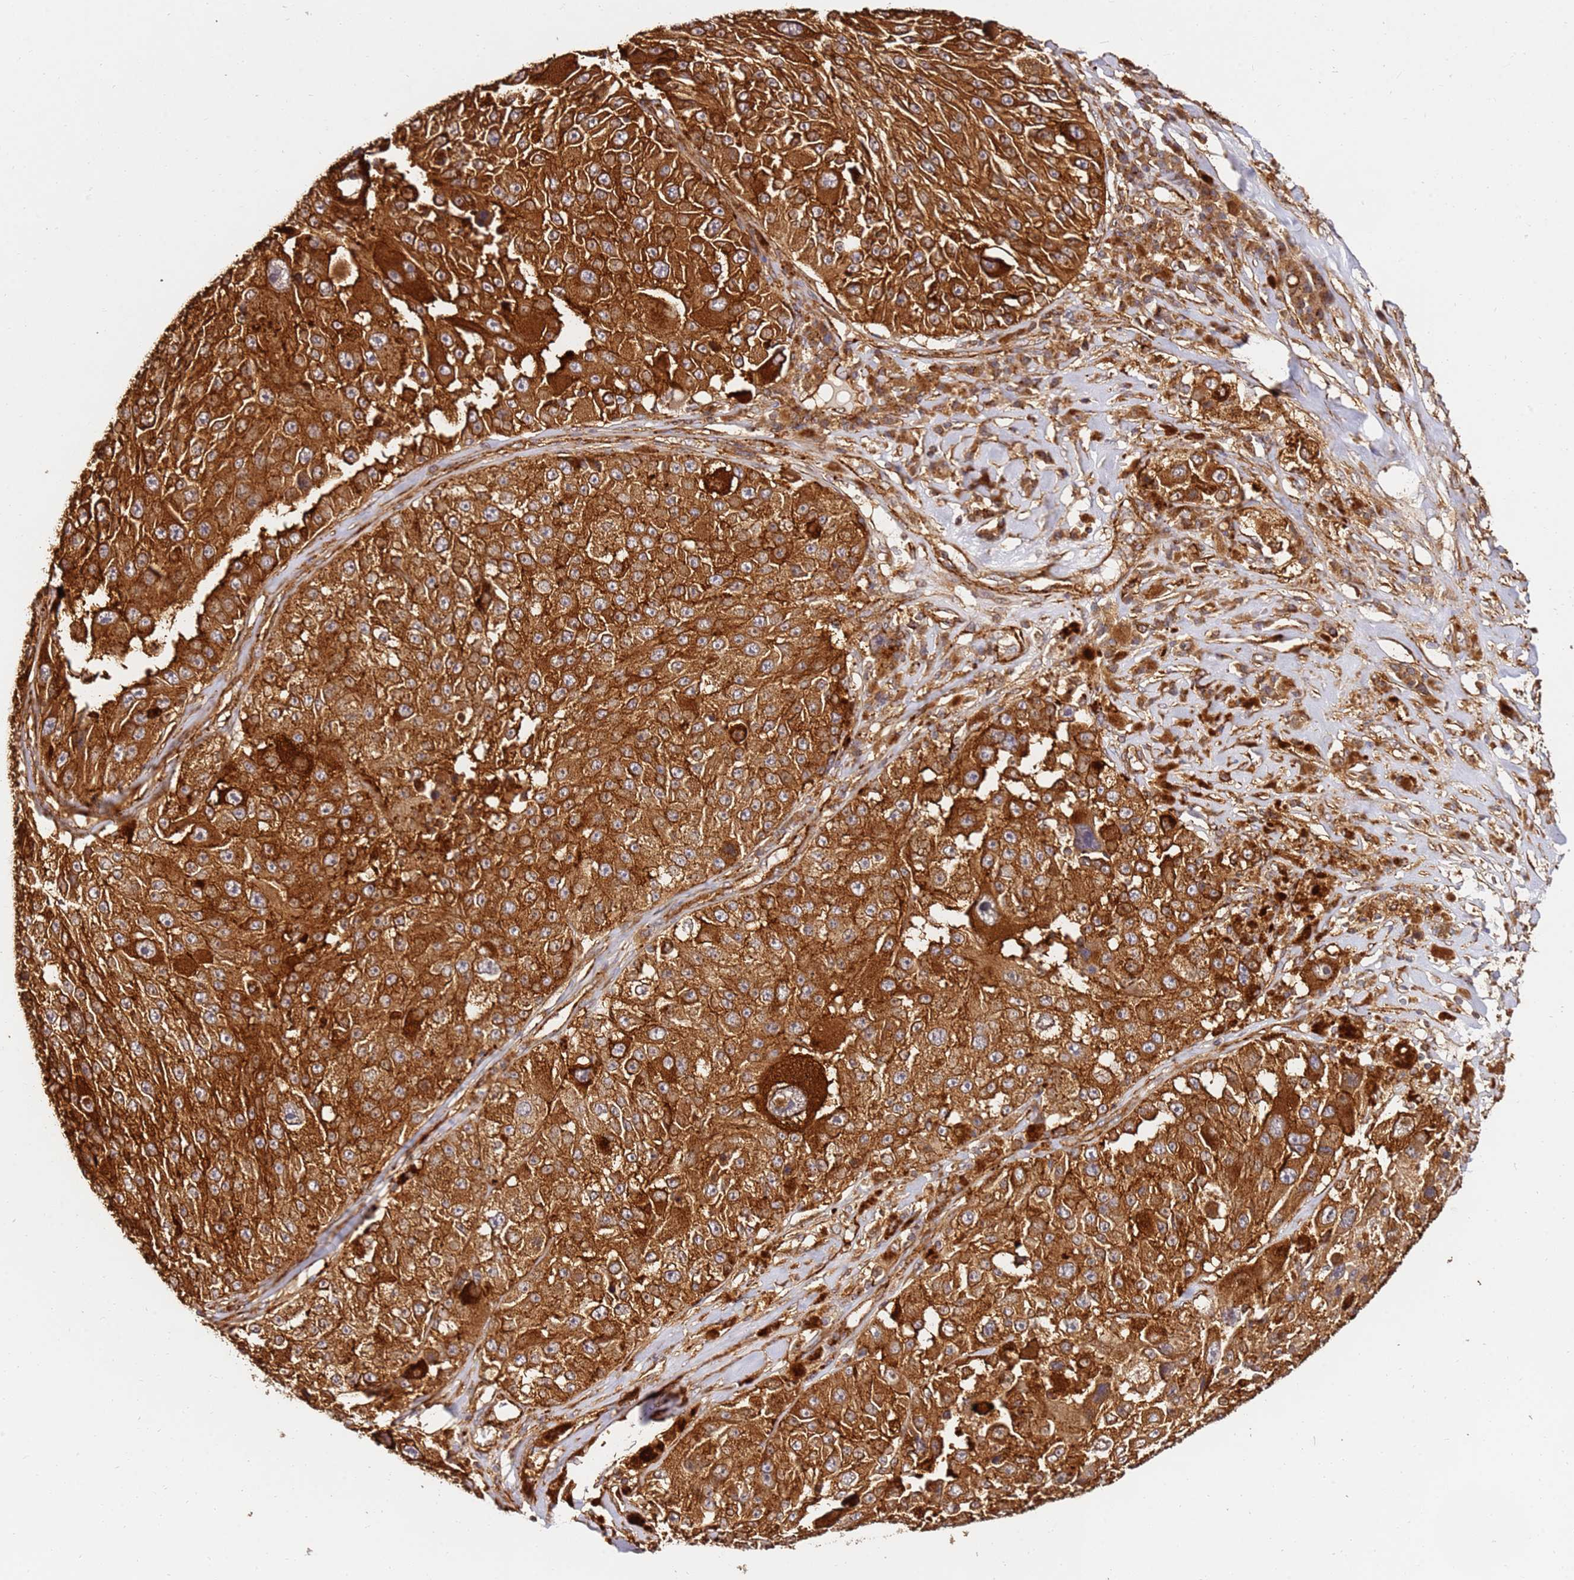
{"staining": {"intensity": "strong", "quantity": ">75%", "location": "cytoplasmic/membranous"}, "tissue": "melanoma", "cell_type": "Tumor cells", "image_type": "cancer", "snomed": [{"axis": "morphology", "description": "Malignant melanoma, Metastatic site"}, {"axis": "topography", "description": "Lymph node"}], "caption": "Strong cytoplasmic/membranous positivity is present in about >75% of tumor cells in malignant melanoma (metastatic site).", "gene": "DVL3", "patient": {"sex": "male", "age": 62}}